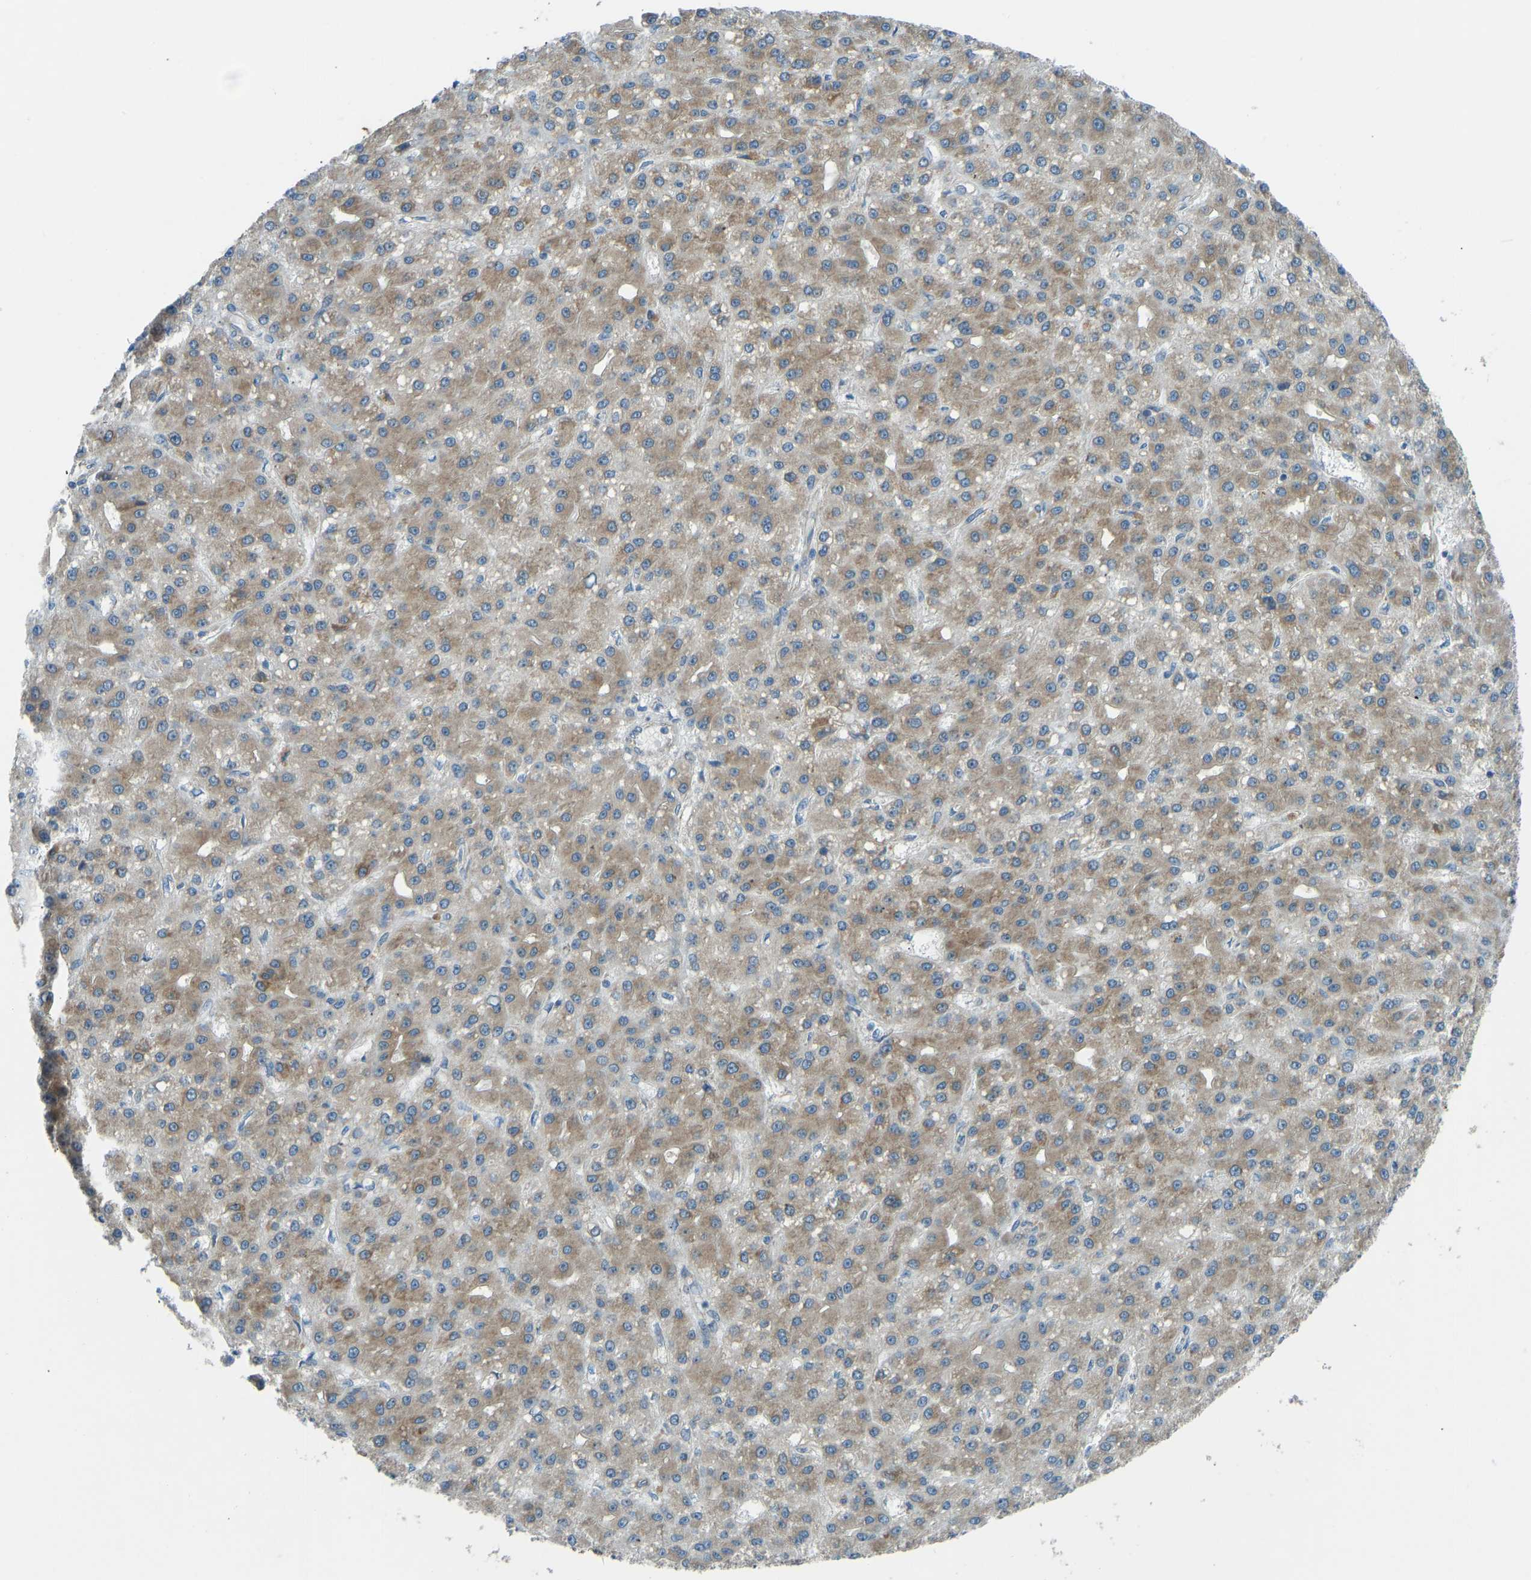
{"staining": {"intensity": "moderate", "quantity": ">75%", "location": "cytoplasmic/membranous"}, "tissue": "liver cancer", "cell_type": "Tumor cells", "image_type": "cancer", "snomed": [{"axis": "morphology", "description": "Carcinoma, Hepatocellular, NOS"}, {"axis": "topography", "description": "Liver"}], "caption": "About >75% of tumor cells in hepatocellular carcinoma (liver) demonstrate moderate cytoplasmic/membranous protein staining as visualized by brown immunohistochemical staining.", "gene": "STAU2", "patient": {"sex": "male", "age": 67}}